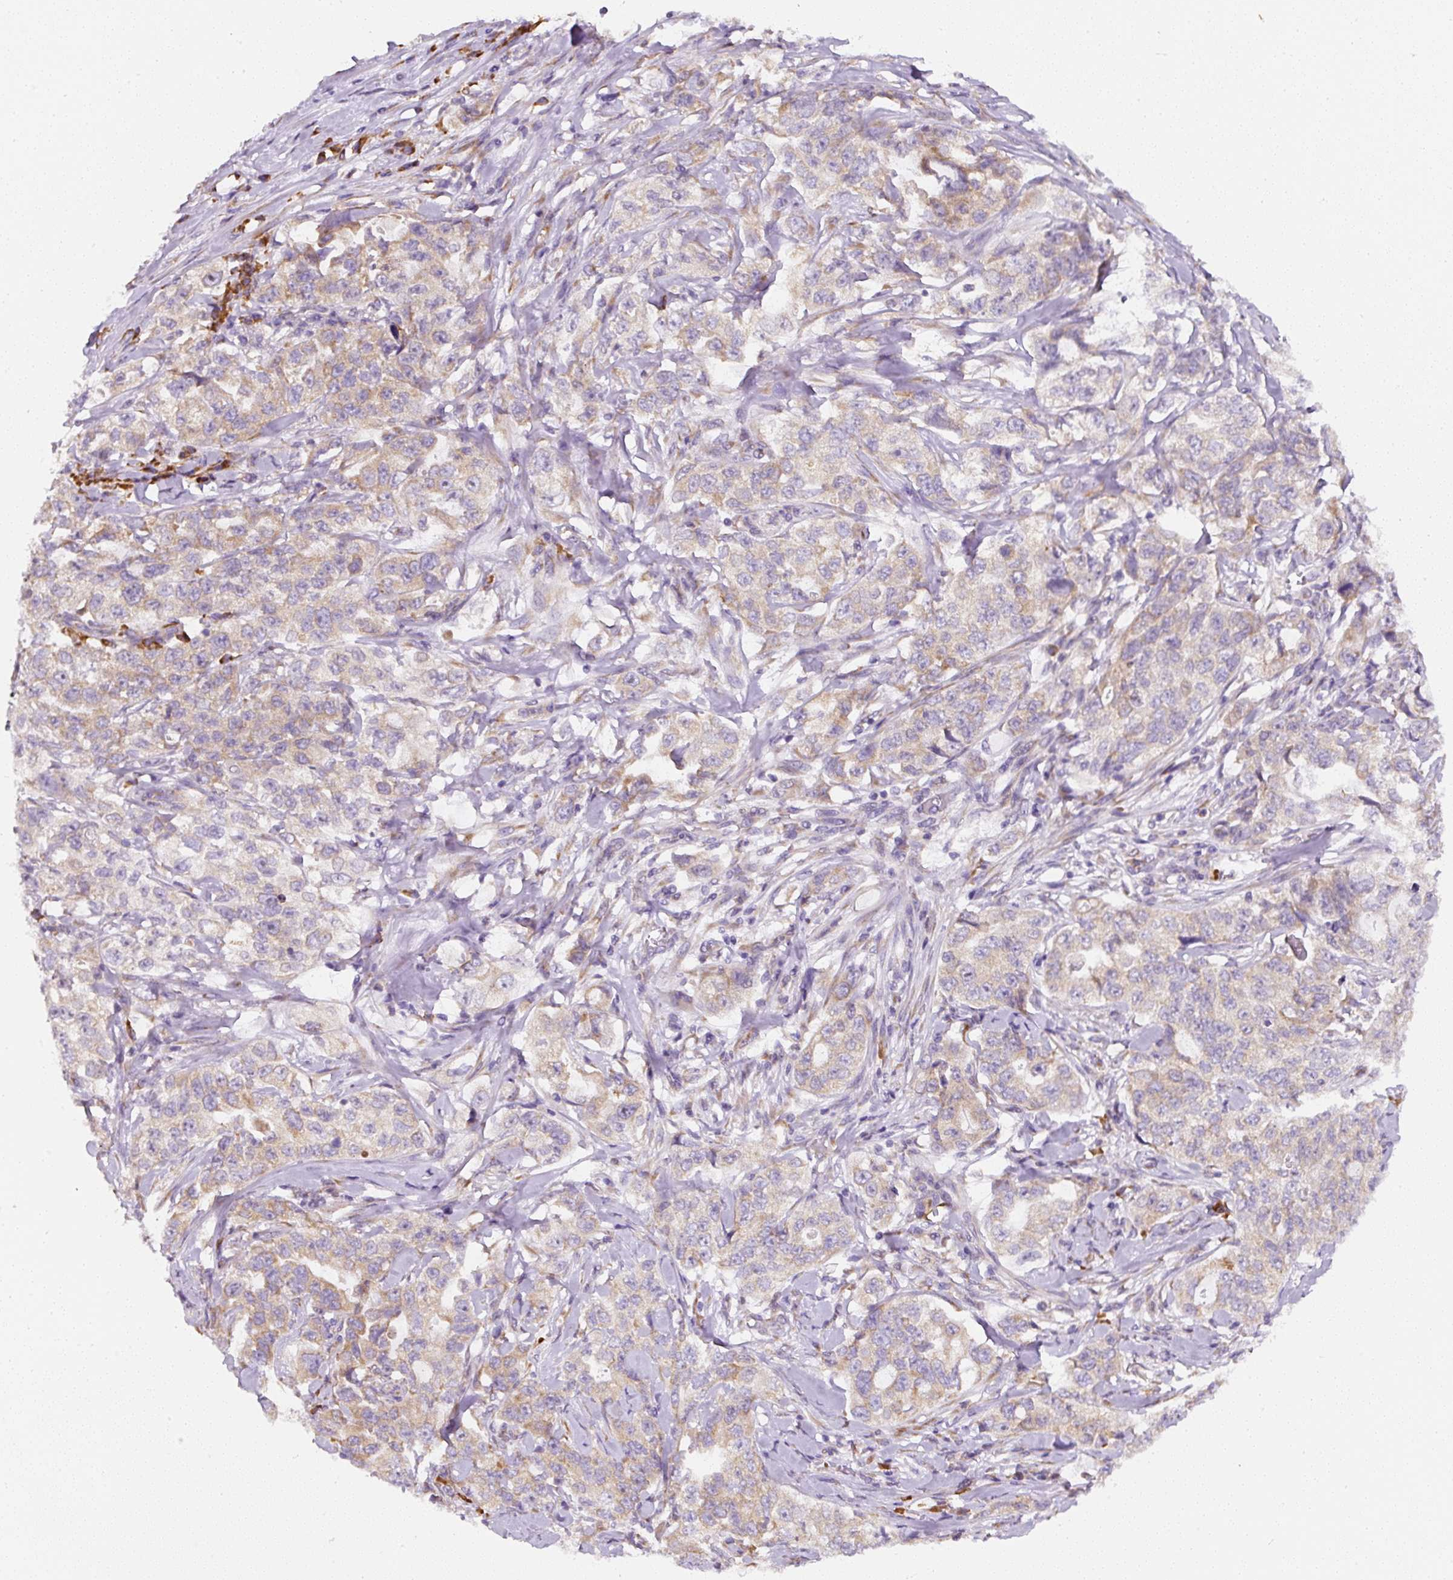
{"staining": {"intensity": "moderate", "quantity": "25%-75%", "location": "cytoplasmic/membranous"}, "tissue": "lung cancer", "cell_type": "Tumor cells", "image_type": "cancer", "snomed": [{"axis": "morphology", "description": "Adenocarcinoma, NOS"}, {"axis": "topography", "description": "Lung"}], "caption": "About 25%-75% of tumor cells in lung adenocarcinoma exhibit moderate cytoplasmic/membranous protein staining as visualized by brown immunohistochemical staining.", "gene": "DDOST", "patient": {"sex": "female", "age": 51}}